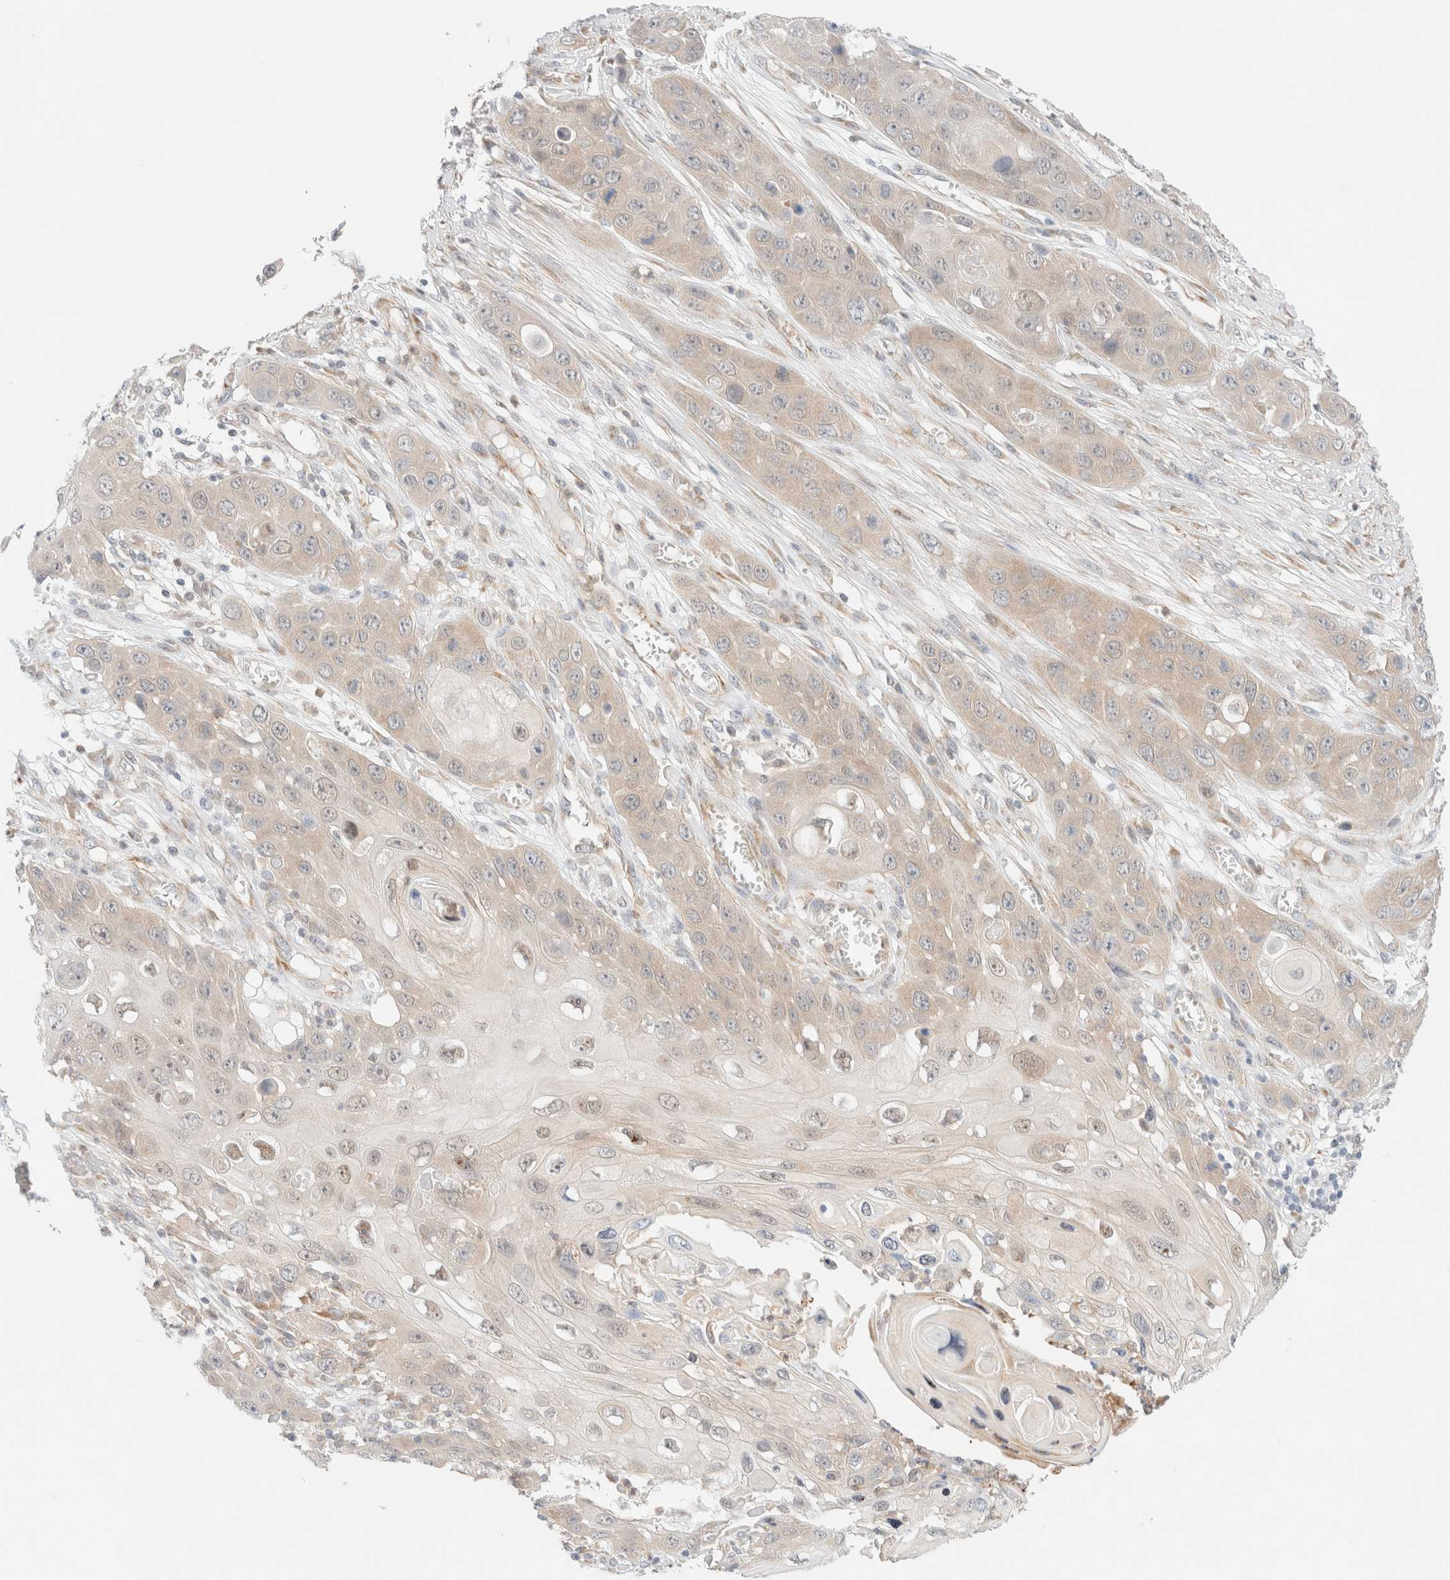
{"staining": {"intensity": "weak", "quantity": "<25%", "location": "cytoplasmic/membranous"}, "tissue": "skin cancer", "cell_type": "Tumor cells", "image_type": "cancer", "snomed": [{"axis": "morphology", "description": "Squamous cell carcinoma, NOS"}, {"axis": "topography", "description": "Skin"}], "caption": "Skin cancer was stained to show a protein in brown. There is no significant staining in tumor cells.", "gene": "UNC13B", "patient": {"sex": "male", "age": 55}}